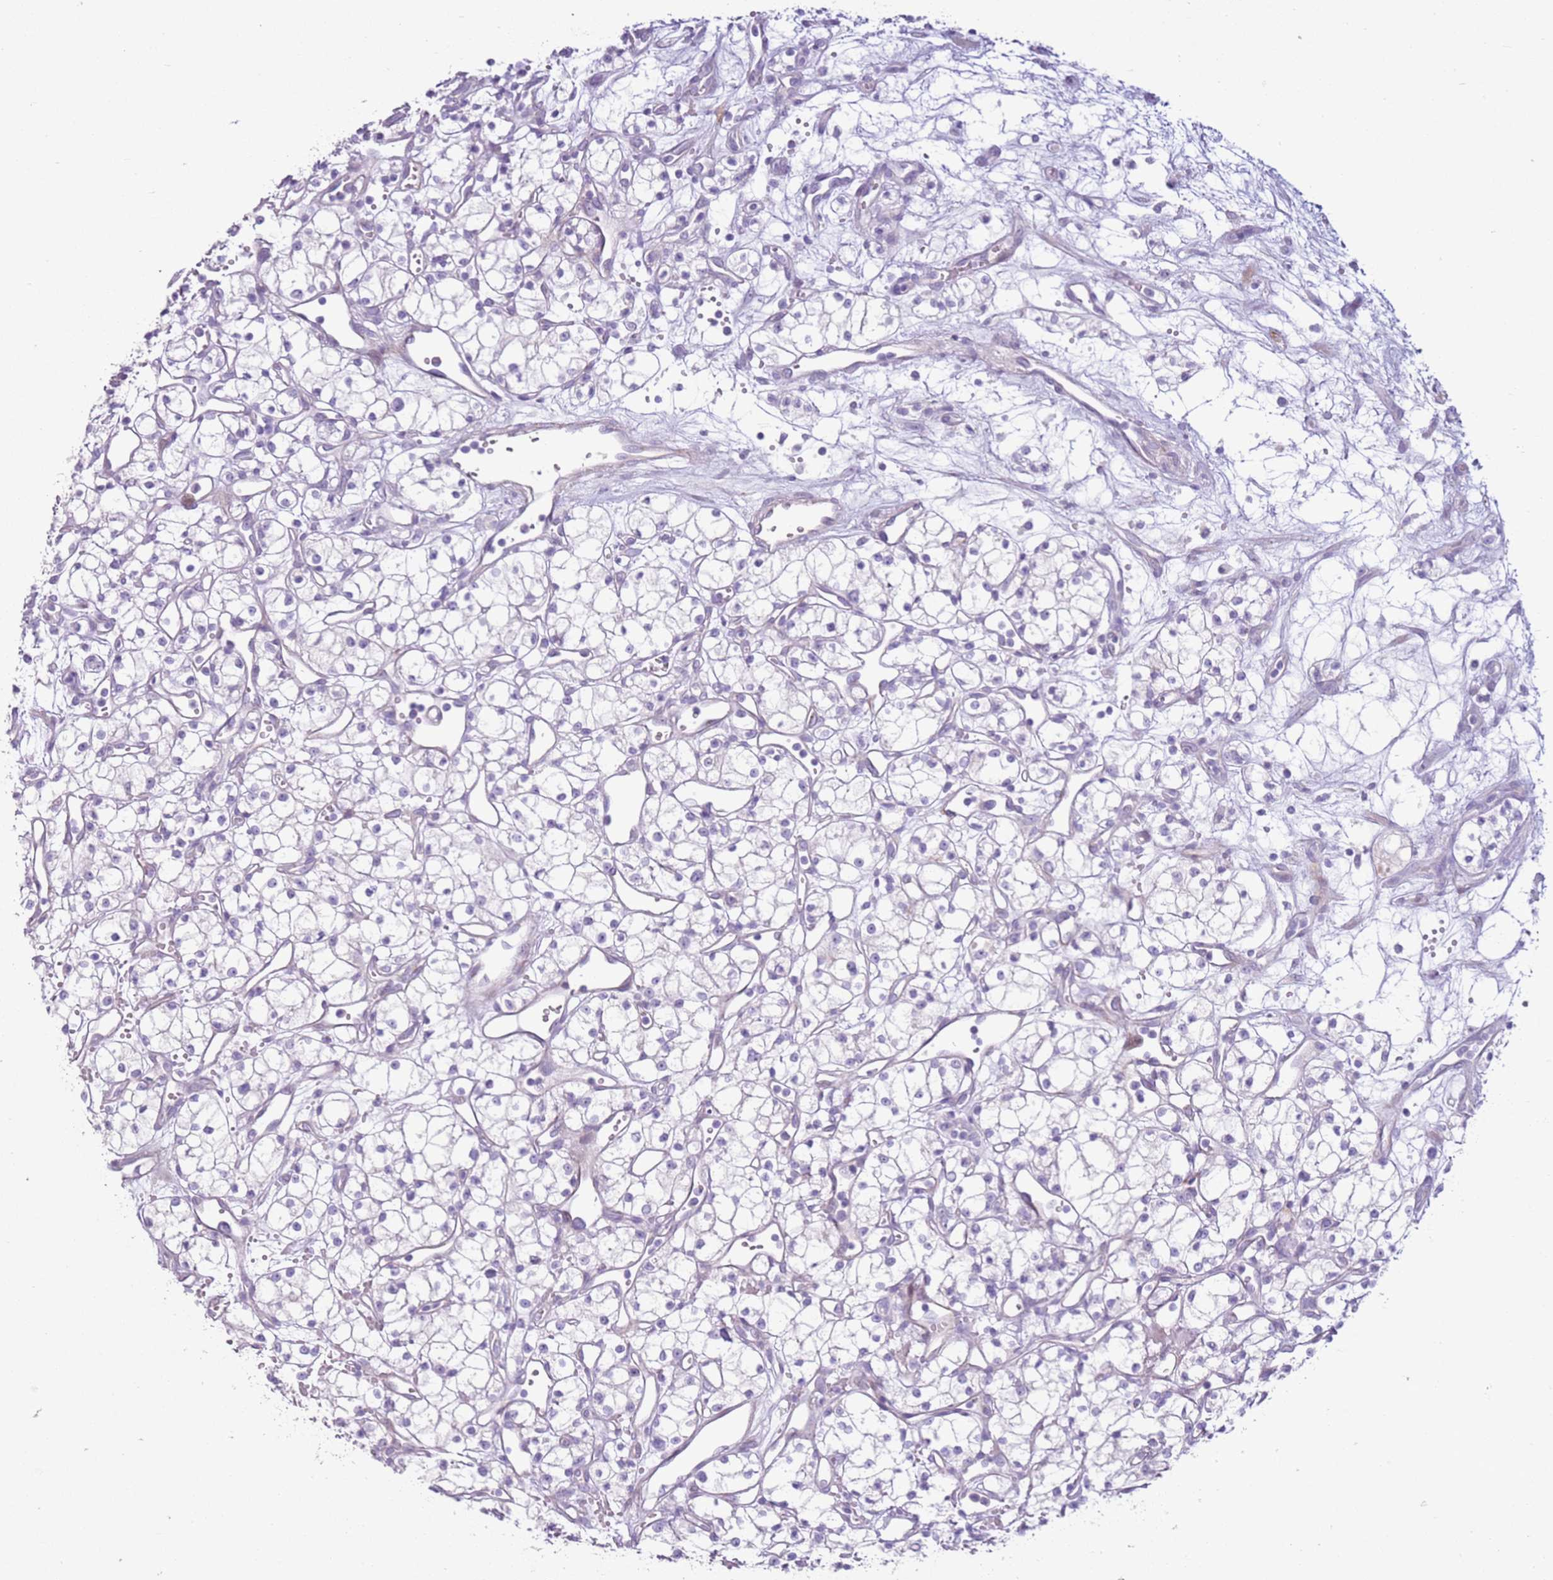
{"staining": {"intensity": "negative", "quantity": "none", "location": "none"}, "tissue": "renal cancer", "cell_type": "Tumor cells", "image_type": "cancer", "snomed": [{"axis": "morphology", "description": "Adenocarcinoma, NOS"}, {"axis": "topography", "description": "Kidney"}], "caption": "High magnification brightfield microscopy of renal adenocarcinoma stained with DAB (brown) and counterstained with hematoxylin (blue): tumor cells show no significant expression.", "gene": "ZNF239", "patient": {"sex": "male", "age": 59}}